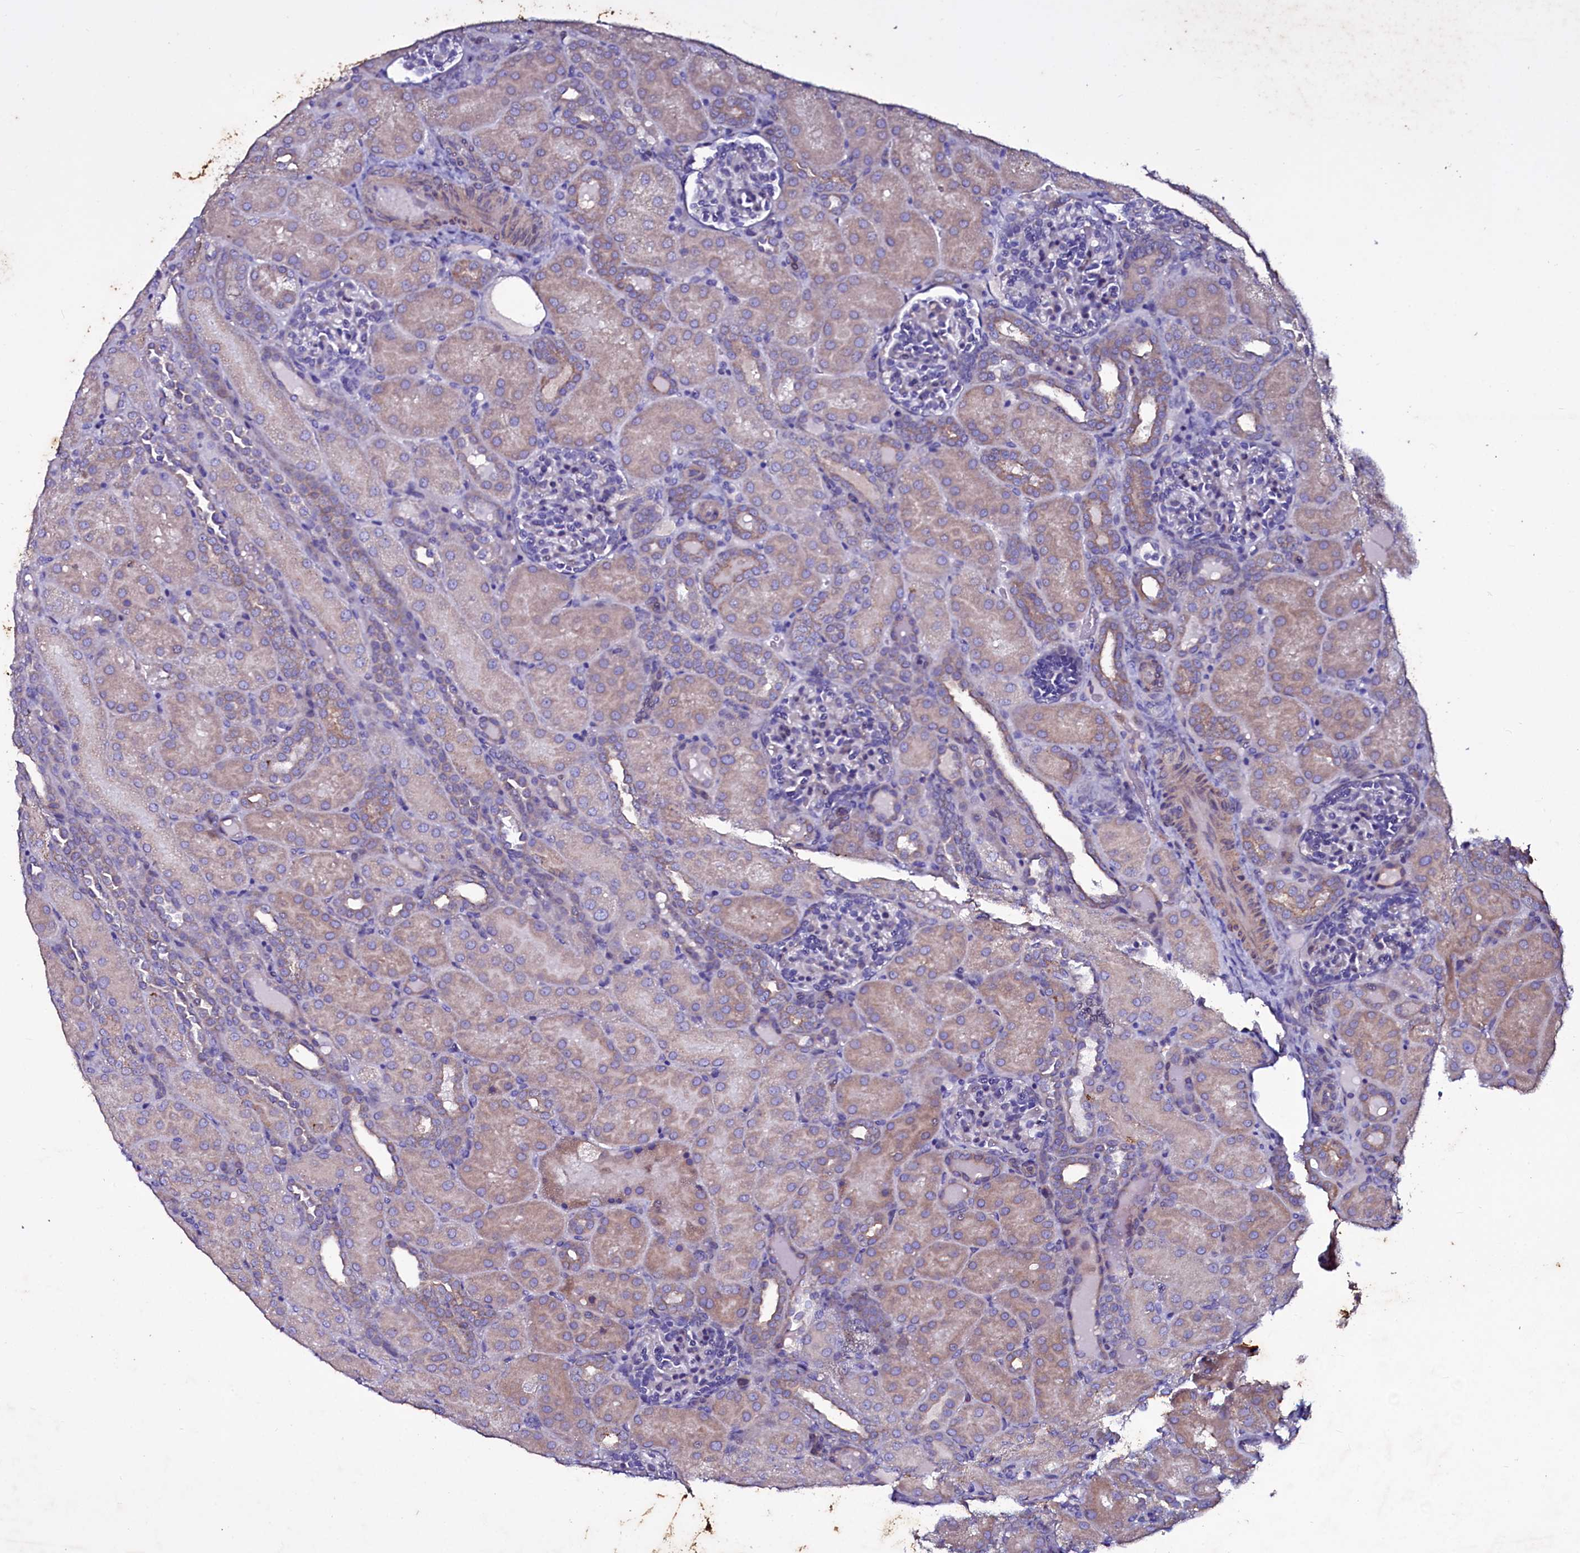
{"staining": {"intensity": "negative", "quantity": "none", "location": "none"}, "tissue": "kidney", "cell_type": "Cells in glomeruli", "image_type": "normal", "snomed": [{"axis": "morphology", "description": "Normal tissue, NOS"}, {"axis": "topography", "description": "Kidney"}], "caption": "This micrograph is of benign kidney stained with immunohistochemistry (IHC) to label a protein in brown with the nuclei are counter-stained blue. There is no expression in cells in glomeruli. (DAB IHC visualized using brightfield microscopy, high magnification).", "gene": "SELENOT", "patient": {"sex": "male", "age": 1}}